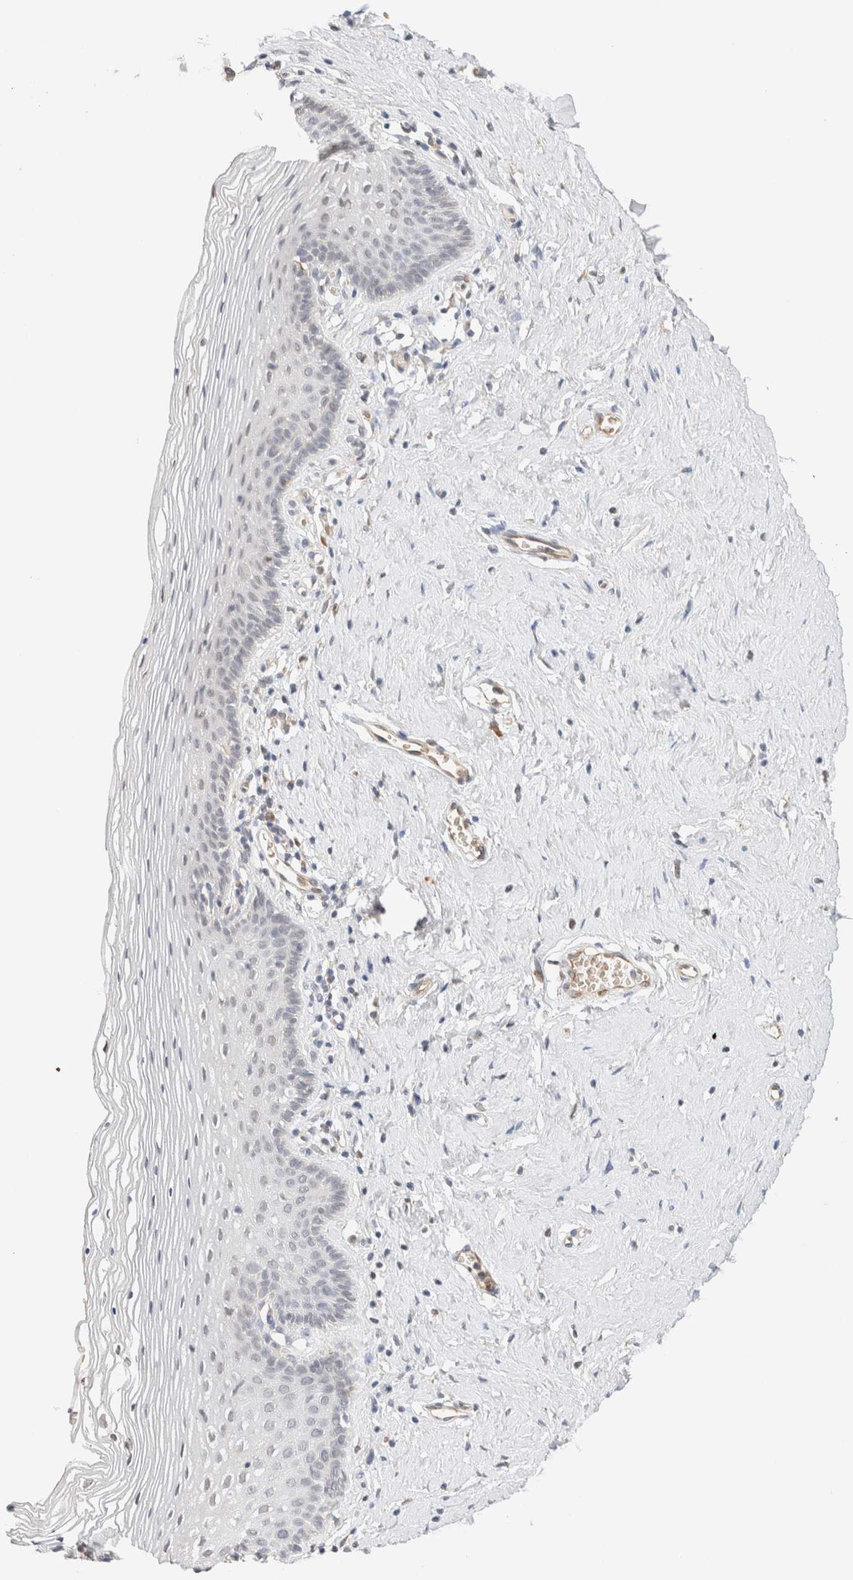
{"staining": {"intensity": "negative", "quantity": "none", "location": "none"}, "tissue": "vagina", "cell_type": "Squamous epithelial cells", "image_type": "normal", "snomed": [{"axis": "morphology", "description": "Normal tissue, NOS"}, {"axis": "topography", "description": "Vagina"}], "caption": "The micrograph exhibits no significant staining in squamous epithelial cells of vagina.", "gene": "SYVN1", "patient": {"sex": "female", "age": 32}}